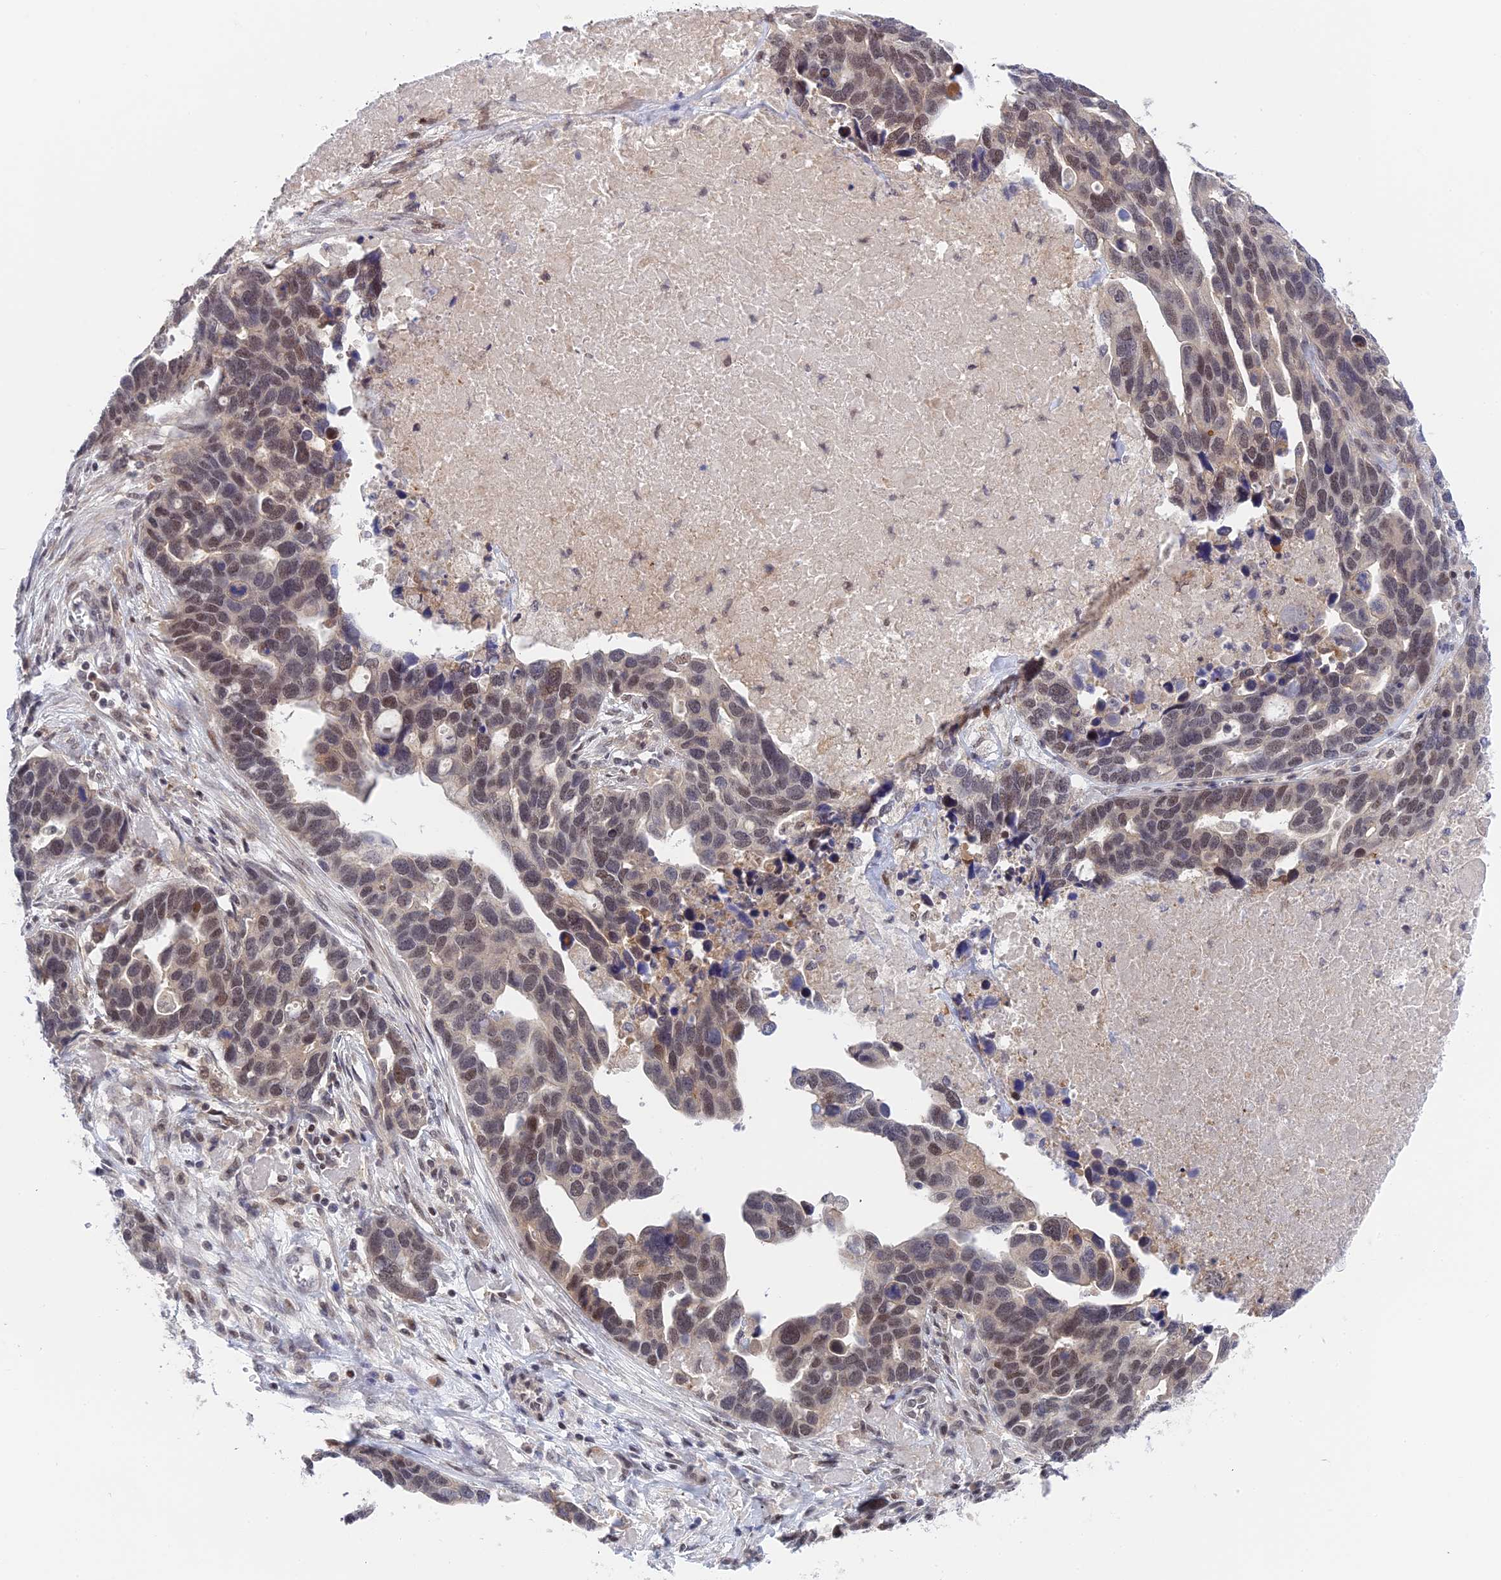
{"staining": {"intensity": "moderate", "quantity": "<25%", "location": "nuclear"}, "tissue": "ovarian cancer", "cell_type": "Tumor cells", "image_type": "cancer", "snomed": [{"axis": "morphology", "description": "Cystadenocarcinoma, serous, NOS"}, {"axis": "topography", "description": "Ovary"}], "caption": "Ovarian serous cystadenocarcinoma stained with DAB (3,3'-diaminobenzidine) immunohistochemistry exhibits low levels of moderate nuclear expression in approximately <25% of tumor cells.", "gene": "TCEA1", "patient": {"sex": "female", "age": 54}}